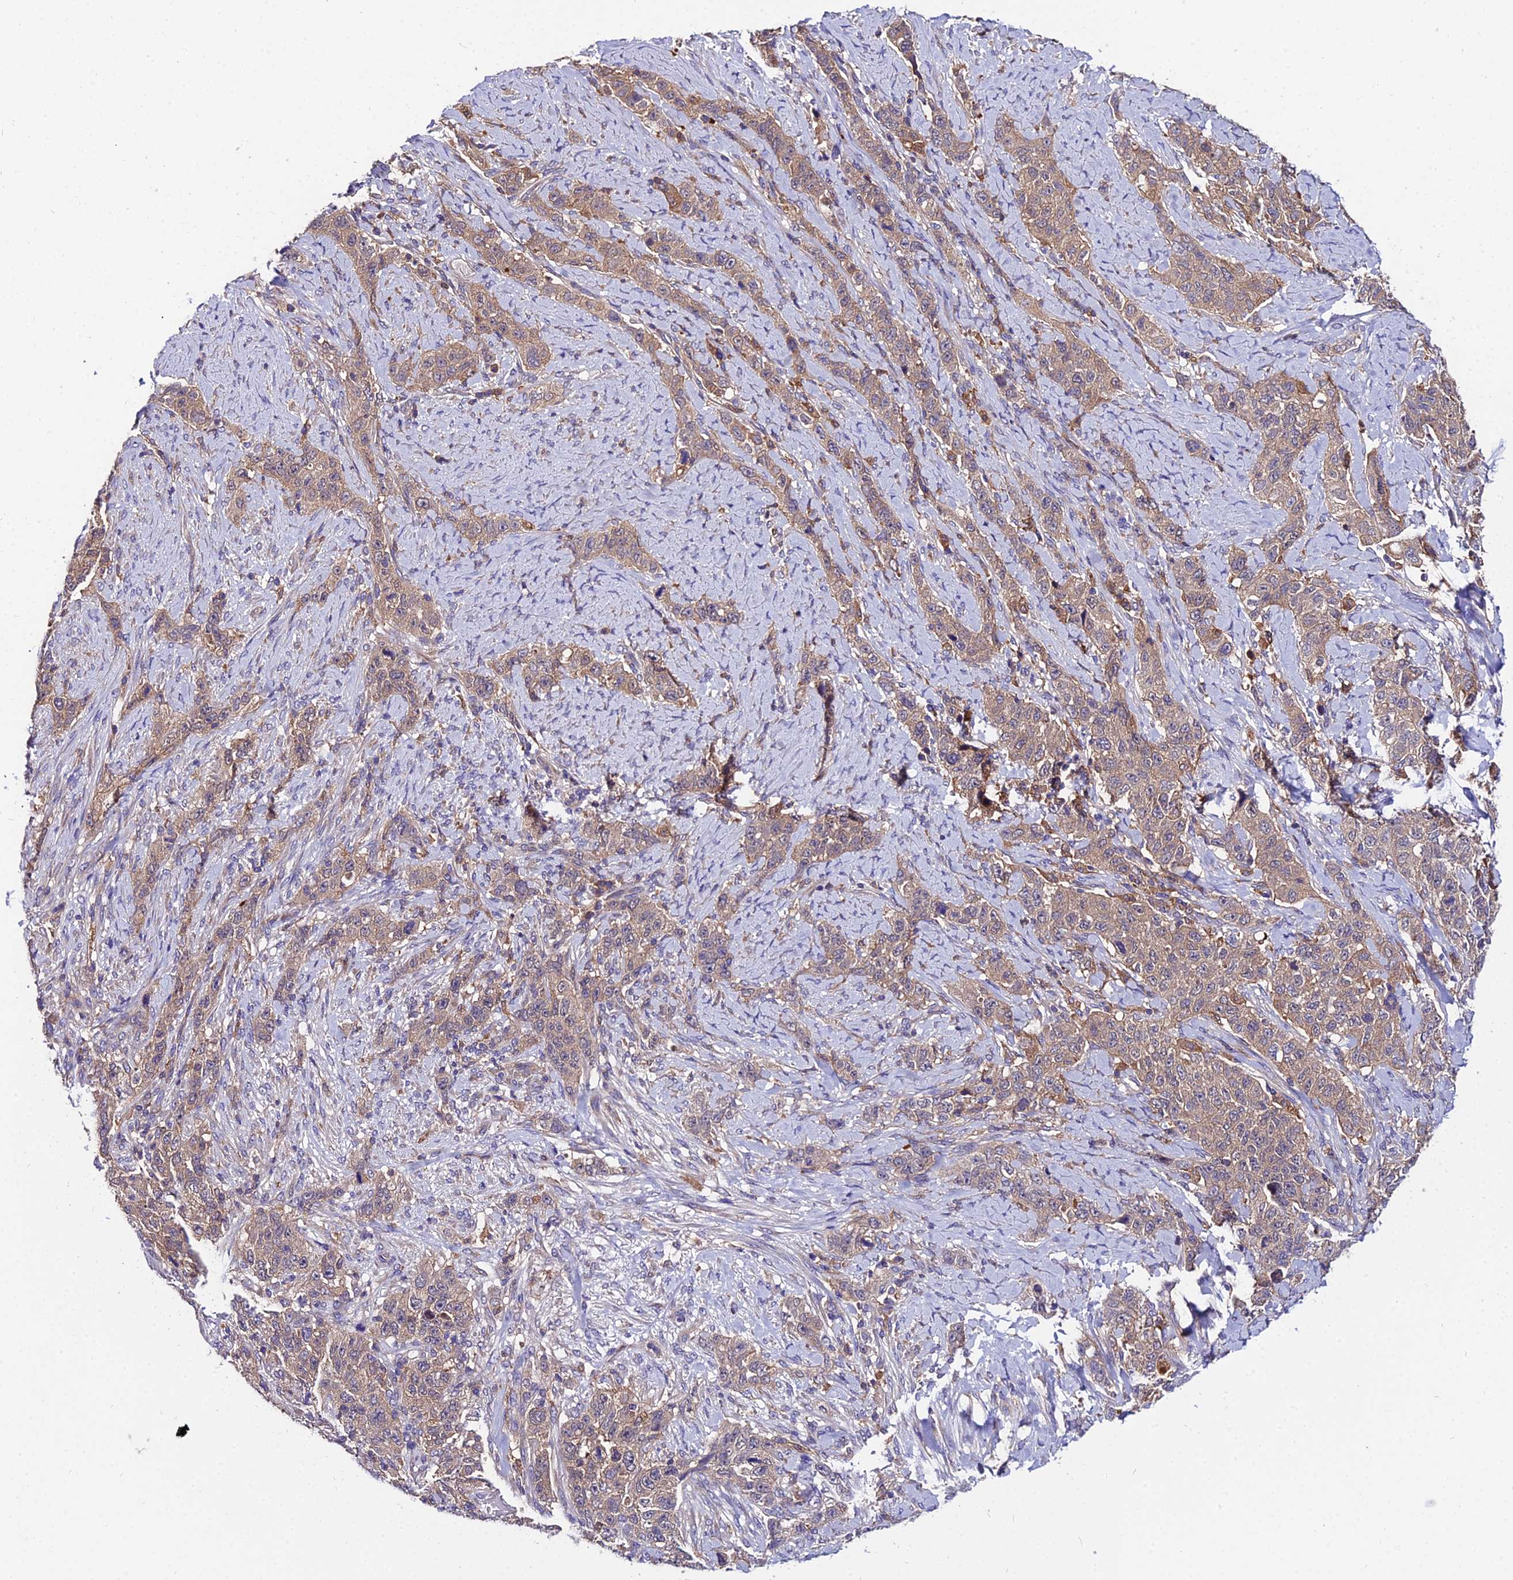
{"staining": {"intensity": "weak", "quantity": ">75%", "location": "cytoplasmic/membranous"}, "tissue": "stomach cancer", "cell_type": "Tumor cells", "image_type": "cancer", "snomed": [{"axis": "morphology", "description": "Adenocarcinoma, NOS"}, {"axis": "topography", "description": "Stomach"}], "caption": "An immunohistochemistry image of tumor tissue is shown. Protein staining in brown shows weak cytoplasmic/membranous positivity in stomach cancer within tumor cells.", "gene": "C2orf69", "patient": {"sex": "male", "age": 48}}